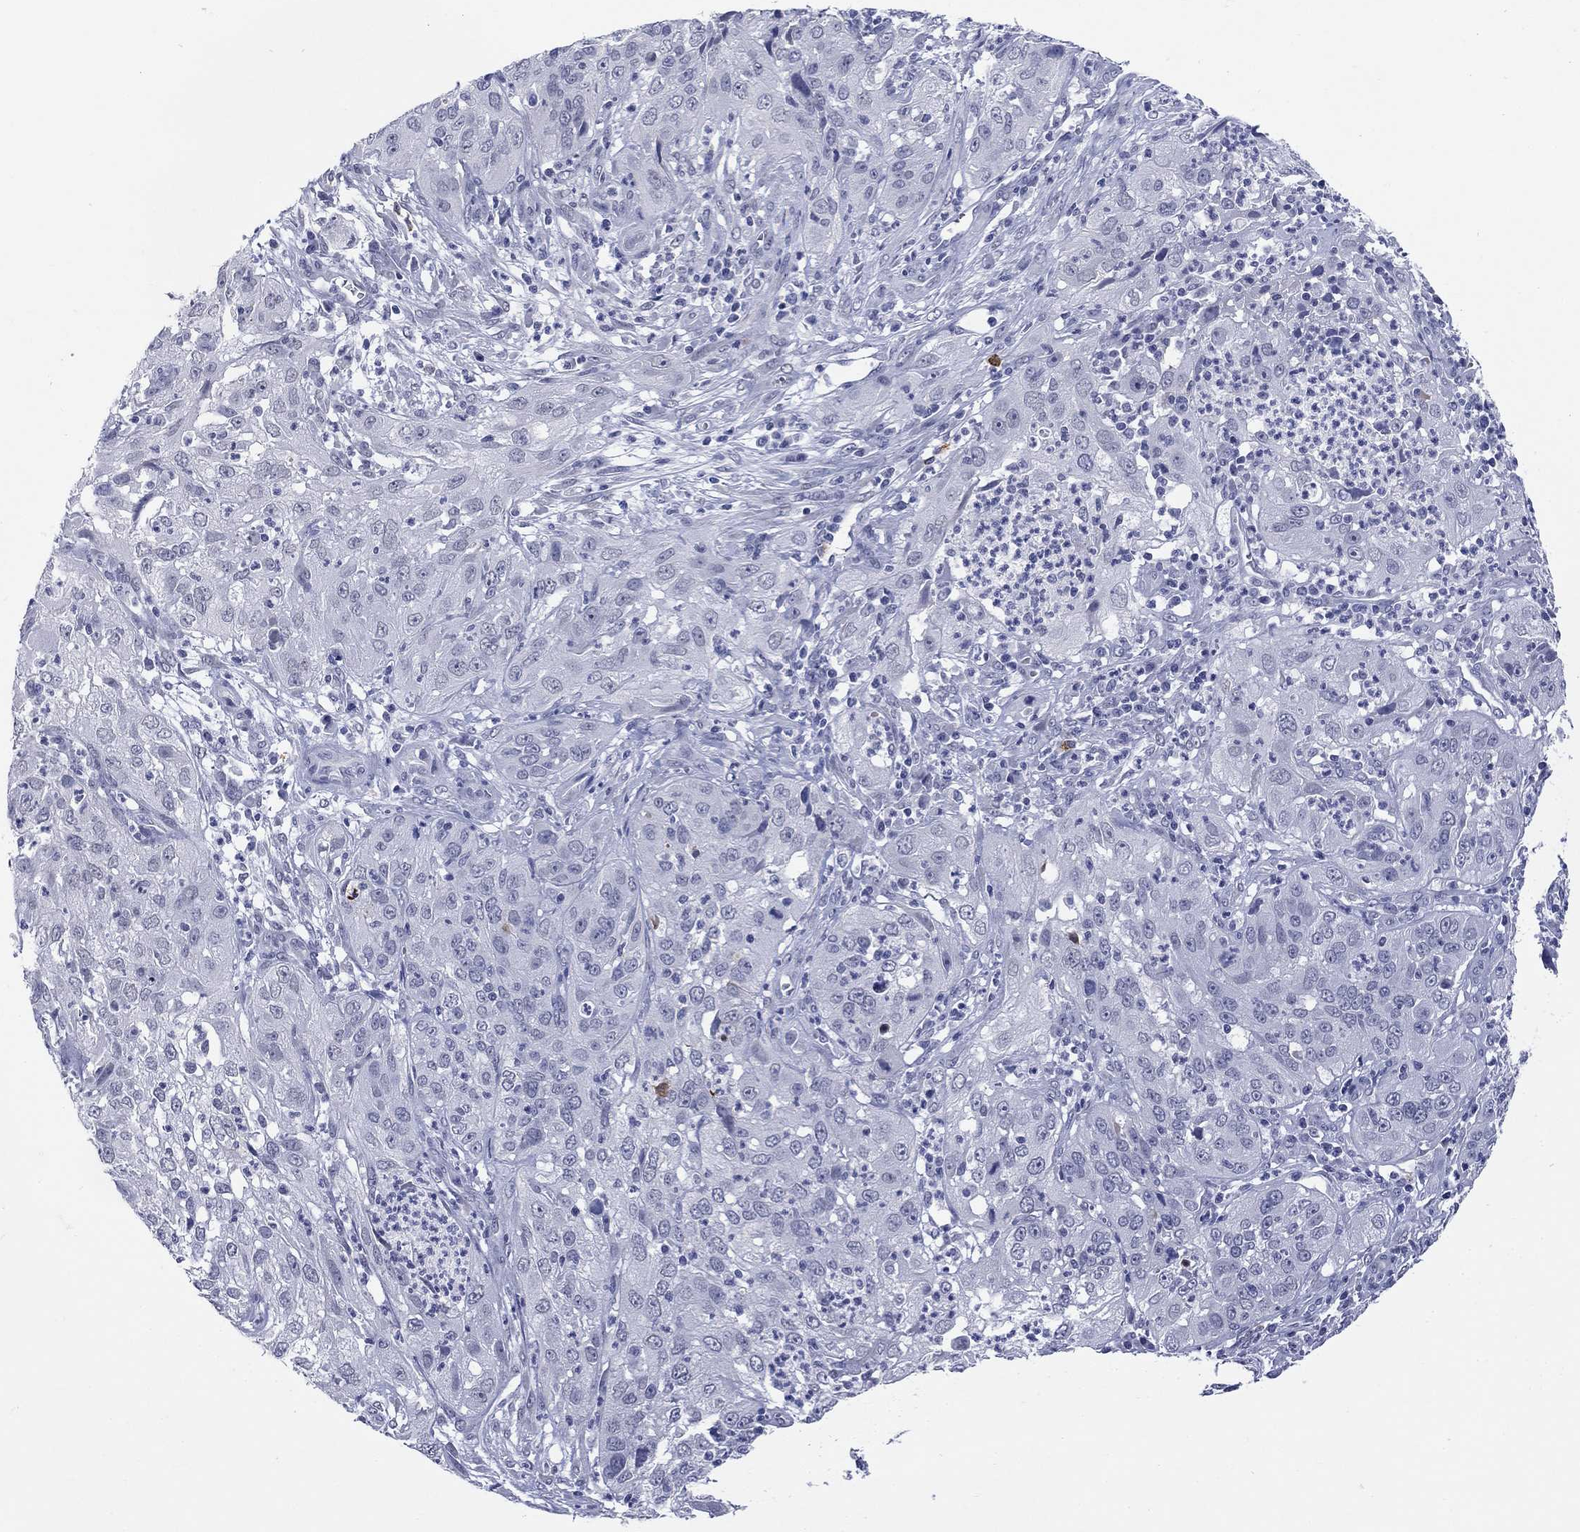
{"staining": {"intensity": "negative", "quantity": "none", "location": "none"}, "tissue": "cervical cancer", "cell_type": "Tumor cells", "image_type": "cancer", "snomed": [{"axis": "morphology", "description": "Squamous cell carcinoma, NOS"}, {"axis": "topography", "description": "Cervix"}], "caption": "Tumor cells are negative for brown protein staining in squamous cell carcinoma (cervical).", "gene": "ECEL1", "patient": {"sex": "female", "age": 32}}